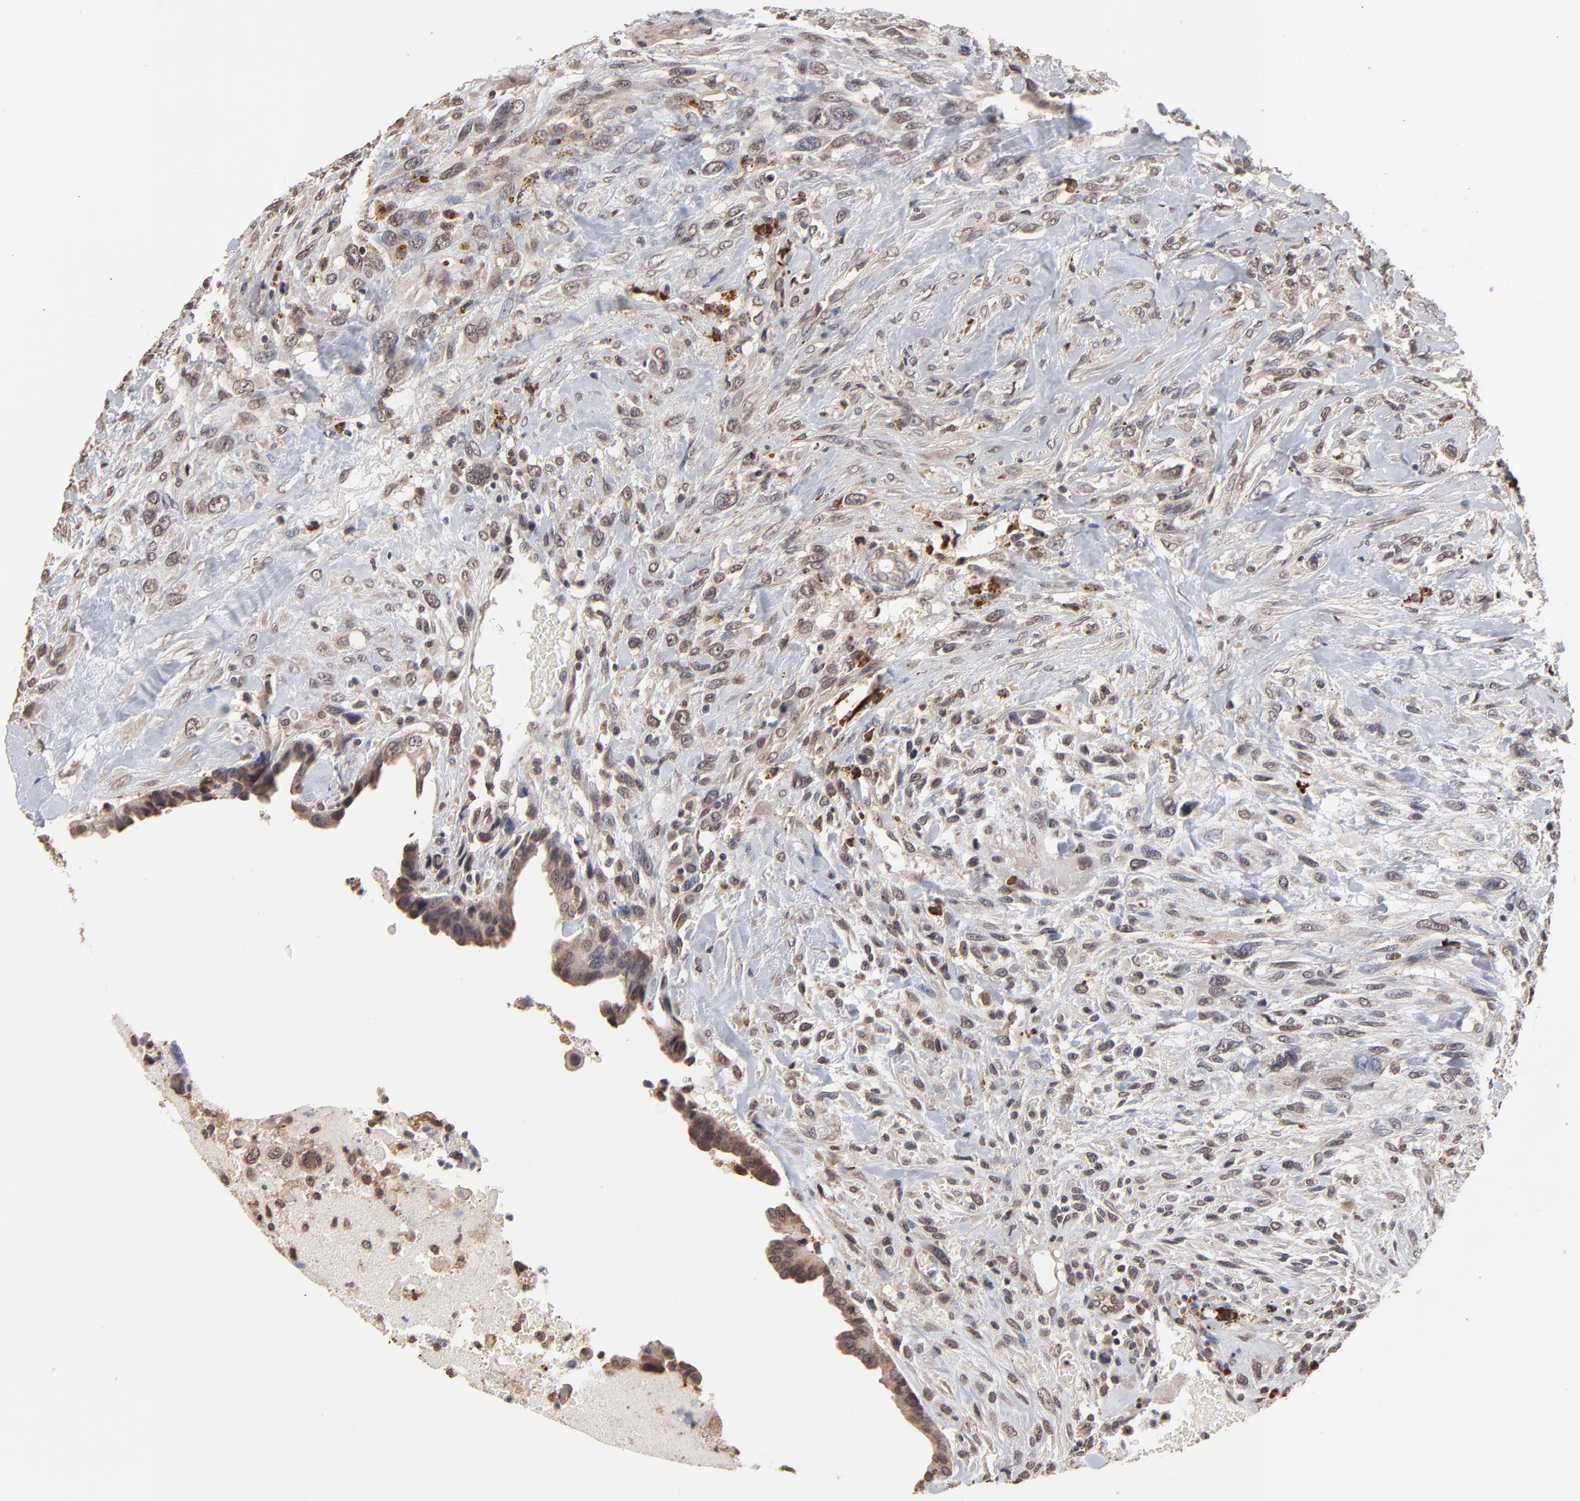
{"staining": {"intensity": "moderate", "quantity": ">75%", "location": "cytoplasmic/membranous"}, "tissue": "breast cancer", "cell_type": "Tumor cells", "image_type": "cancer", "snomed": [{"axis": "morphology", "description": "Neoplasm, malignant, NOS"}, {"axis": "topography", "description": "Breast"}], "caption": "Malignant neoplasm (breast) was stained to show a protein in brown. There is medium levels of moderate cytoplasmic/membranous staining in about >75% of tumor cells. The protein of interest is shown in brown color, while the nuclei are stained blue.", "gene": "CHM", "patient": {"sex": "female", "age": 50}}